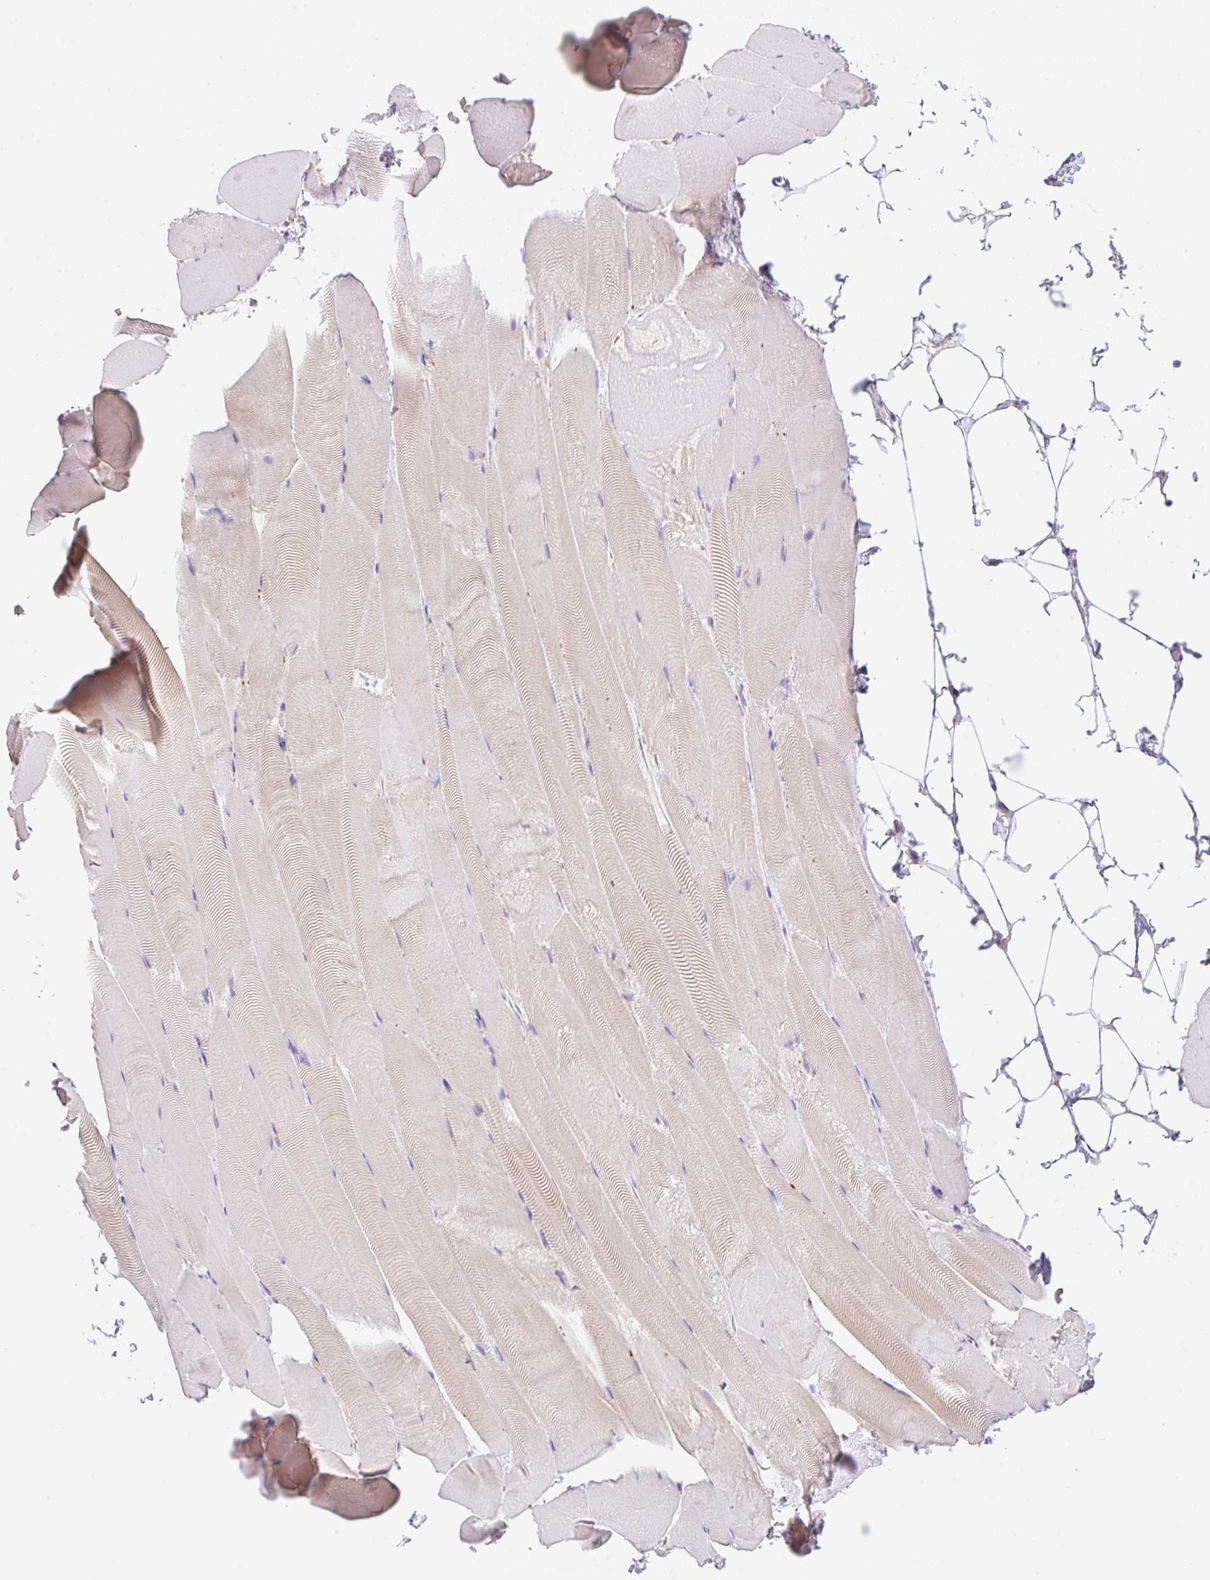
{"staining": {"intensity": "weak", "quantity": "<25%", "location": "cytoplasmic/membranous"}, "tissue": "skeletal muscle", "cell_type": "Myocytes", "image_type": "normal", "snomed": [{"axis": "morphology", "description": "Normal tissue, NOS"}, {"axis": "topography", "description": "Skeletal muscle"}], "caption": "A micrograph of human skeletal muscle is negative for staining in myocytes. Brightfield microscopy of immunohistochemistry (IHC) stained with DAB (3,3'-diaminobenzidine) (brown) and hematoxylin (blue), captured at high magnification.", "gene": "OMA1", "patient": {"sex": "female", "age": 64}}